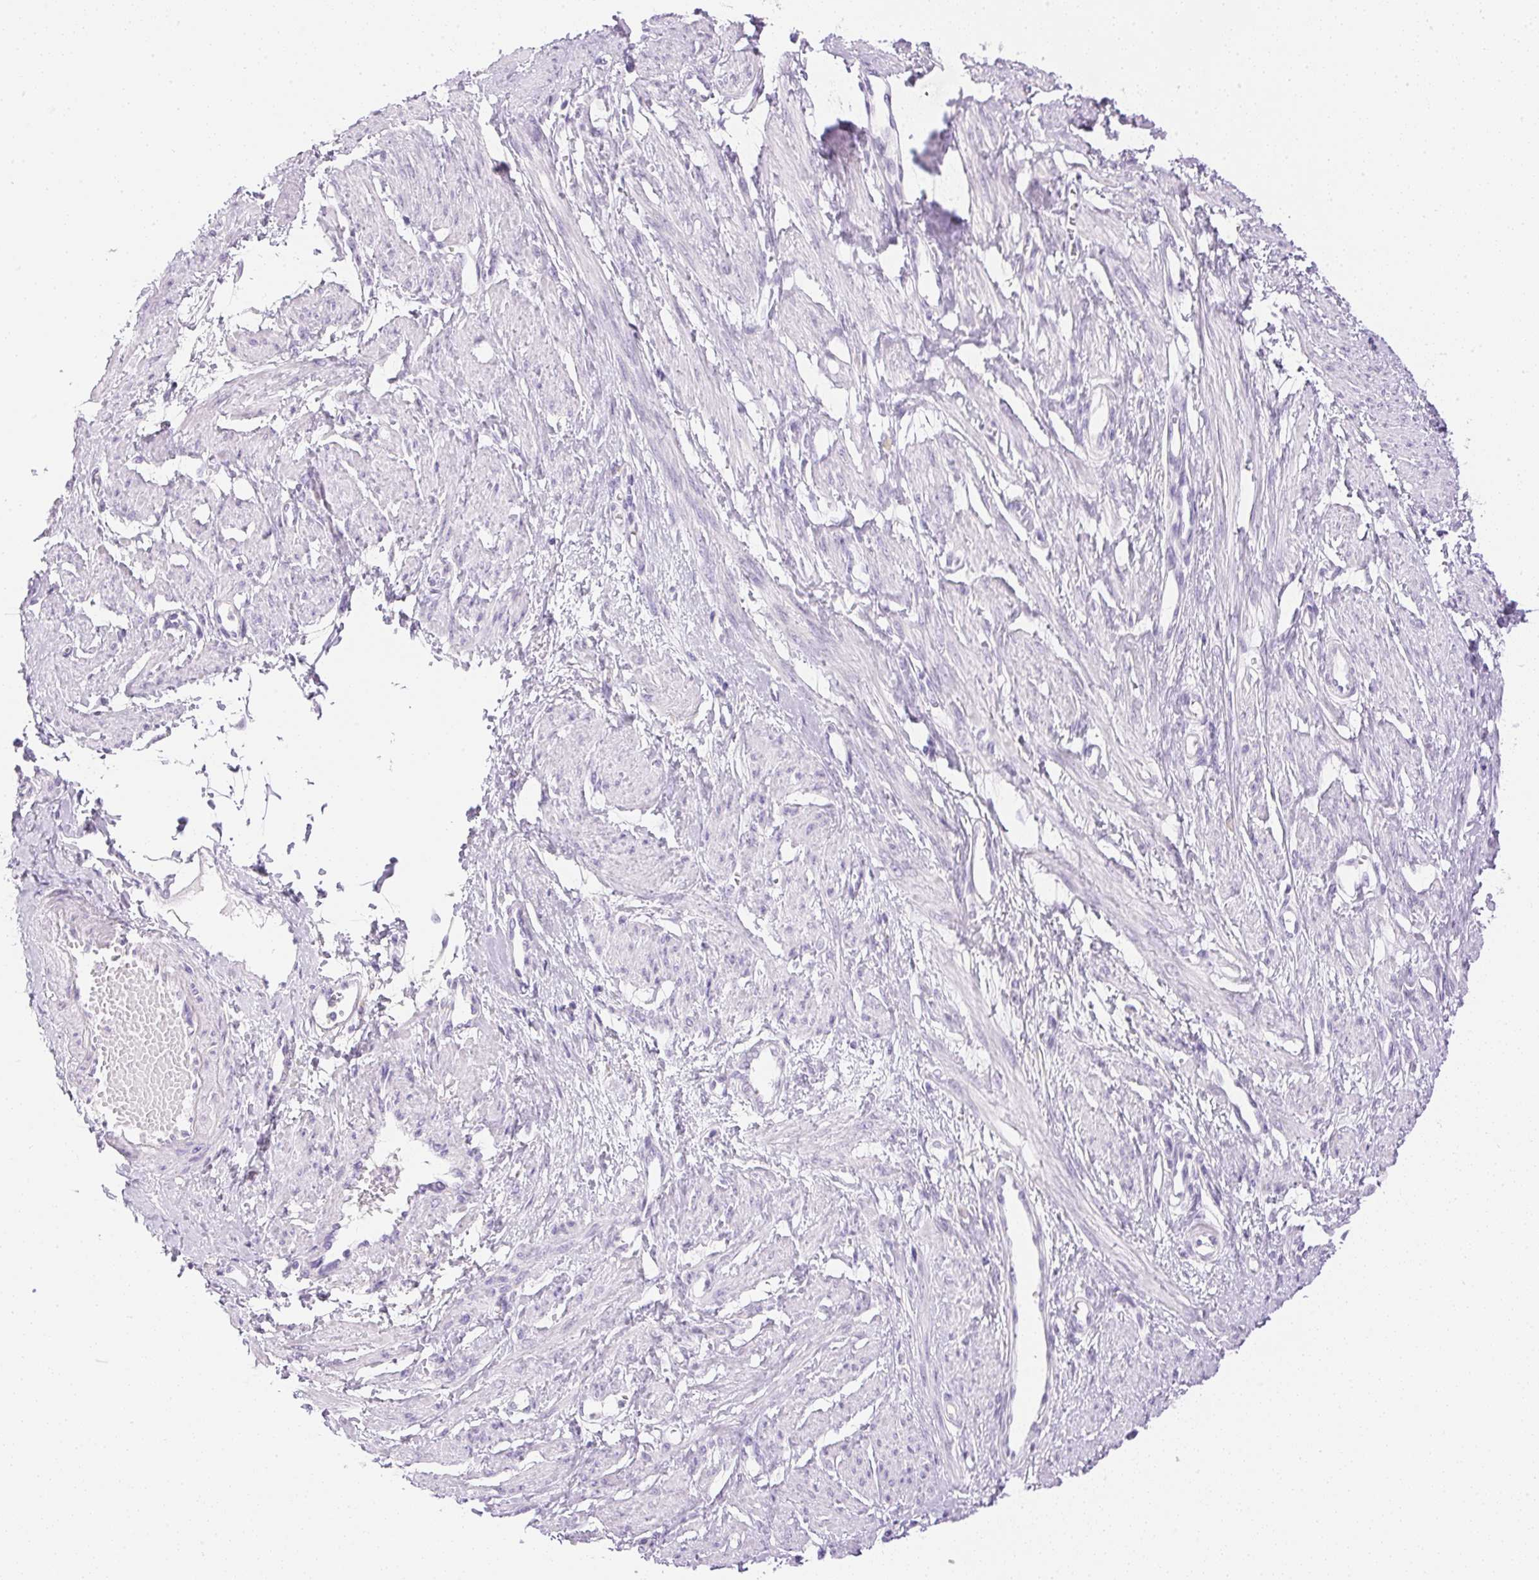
{"staining": {"intensity": "negative", "quantity": "none", "location": "none"}, "tissue": "smooth muscle", "cell_type": "Smooth muscle cells", "image_type": "normal", "snomed": [{"axis": "morphology", "description": "Normal tissue, NOS"}, {"axis": "topography", "description": "Smooth muscle"}, {"axis": "topography", "description": "Uterus"}], "caption": "DAB (3,3'-diaminobenzidine) immunohistochemical staining of unremarkable smooth muscle reveals no significant staining in smooth muscle cells.", "gene": "ATP6V1G3", "patient": {"sex": "female", "age": 39}}